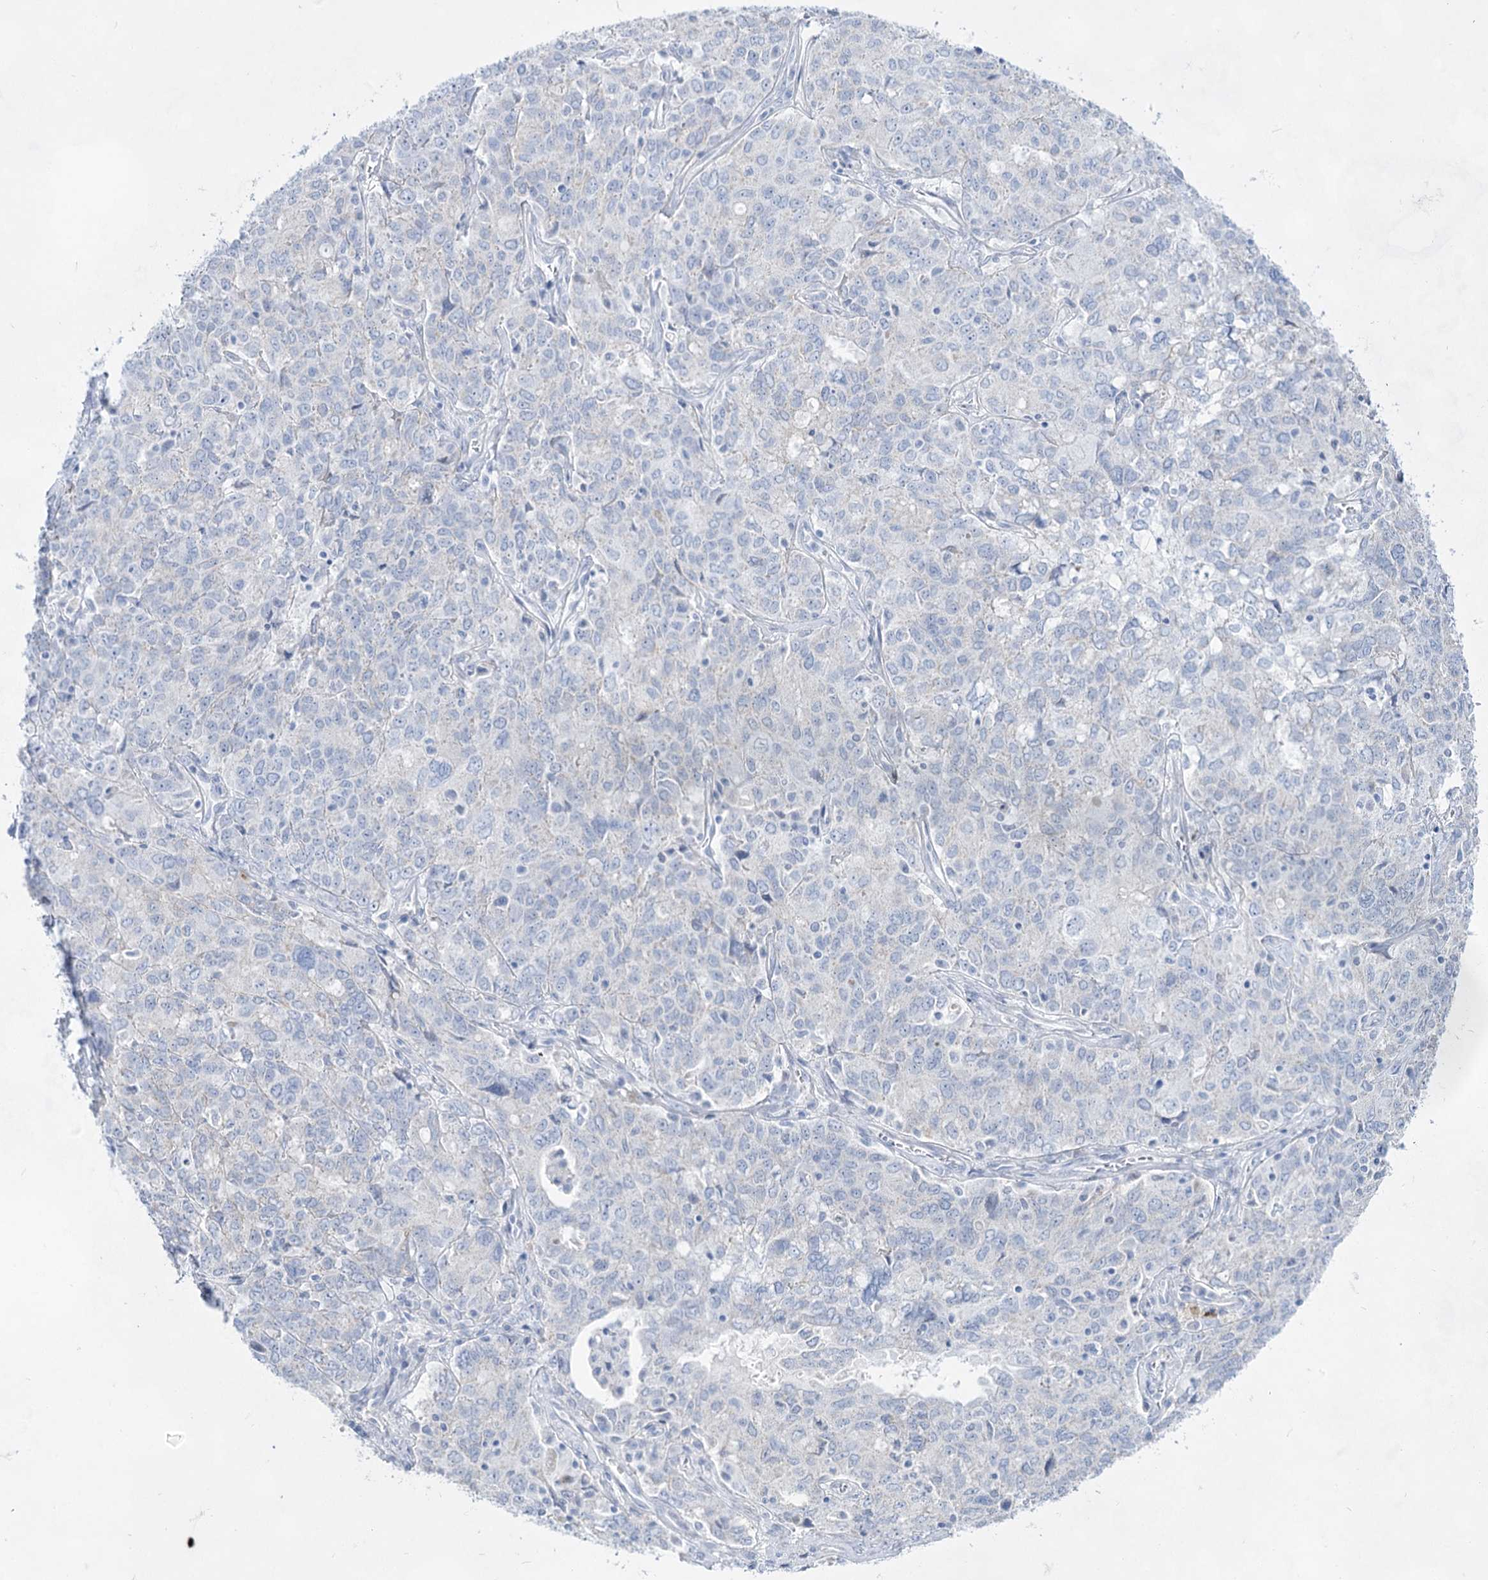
{"staining": {"intensity": "negative", "quantity": "none", "location": "none"}, "tissue": "ovarian cancer", "cell_type": "Tumor cells", "image_type": "cancer", "snomed": [{"axis": "morphology", "description": "Carcinoma, endometroid"}, {"axis": "topography", "description": "Ovary"}], "caption": "A histopathology image of ovarian endometroid carcinoma stained for a protein demonstrates no brown staining in tumor cells.", "gene": "ACRV1", "patient": {"sex": "female", "age": 62}}